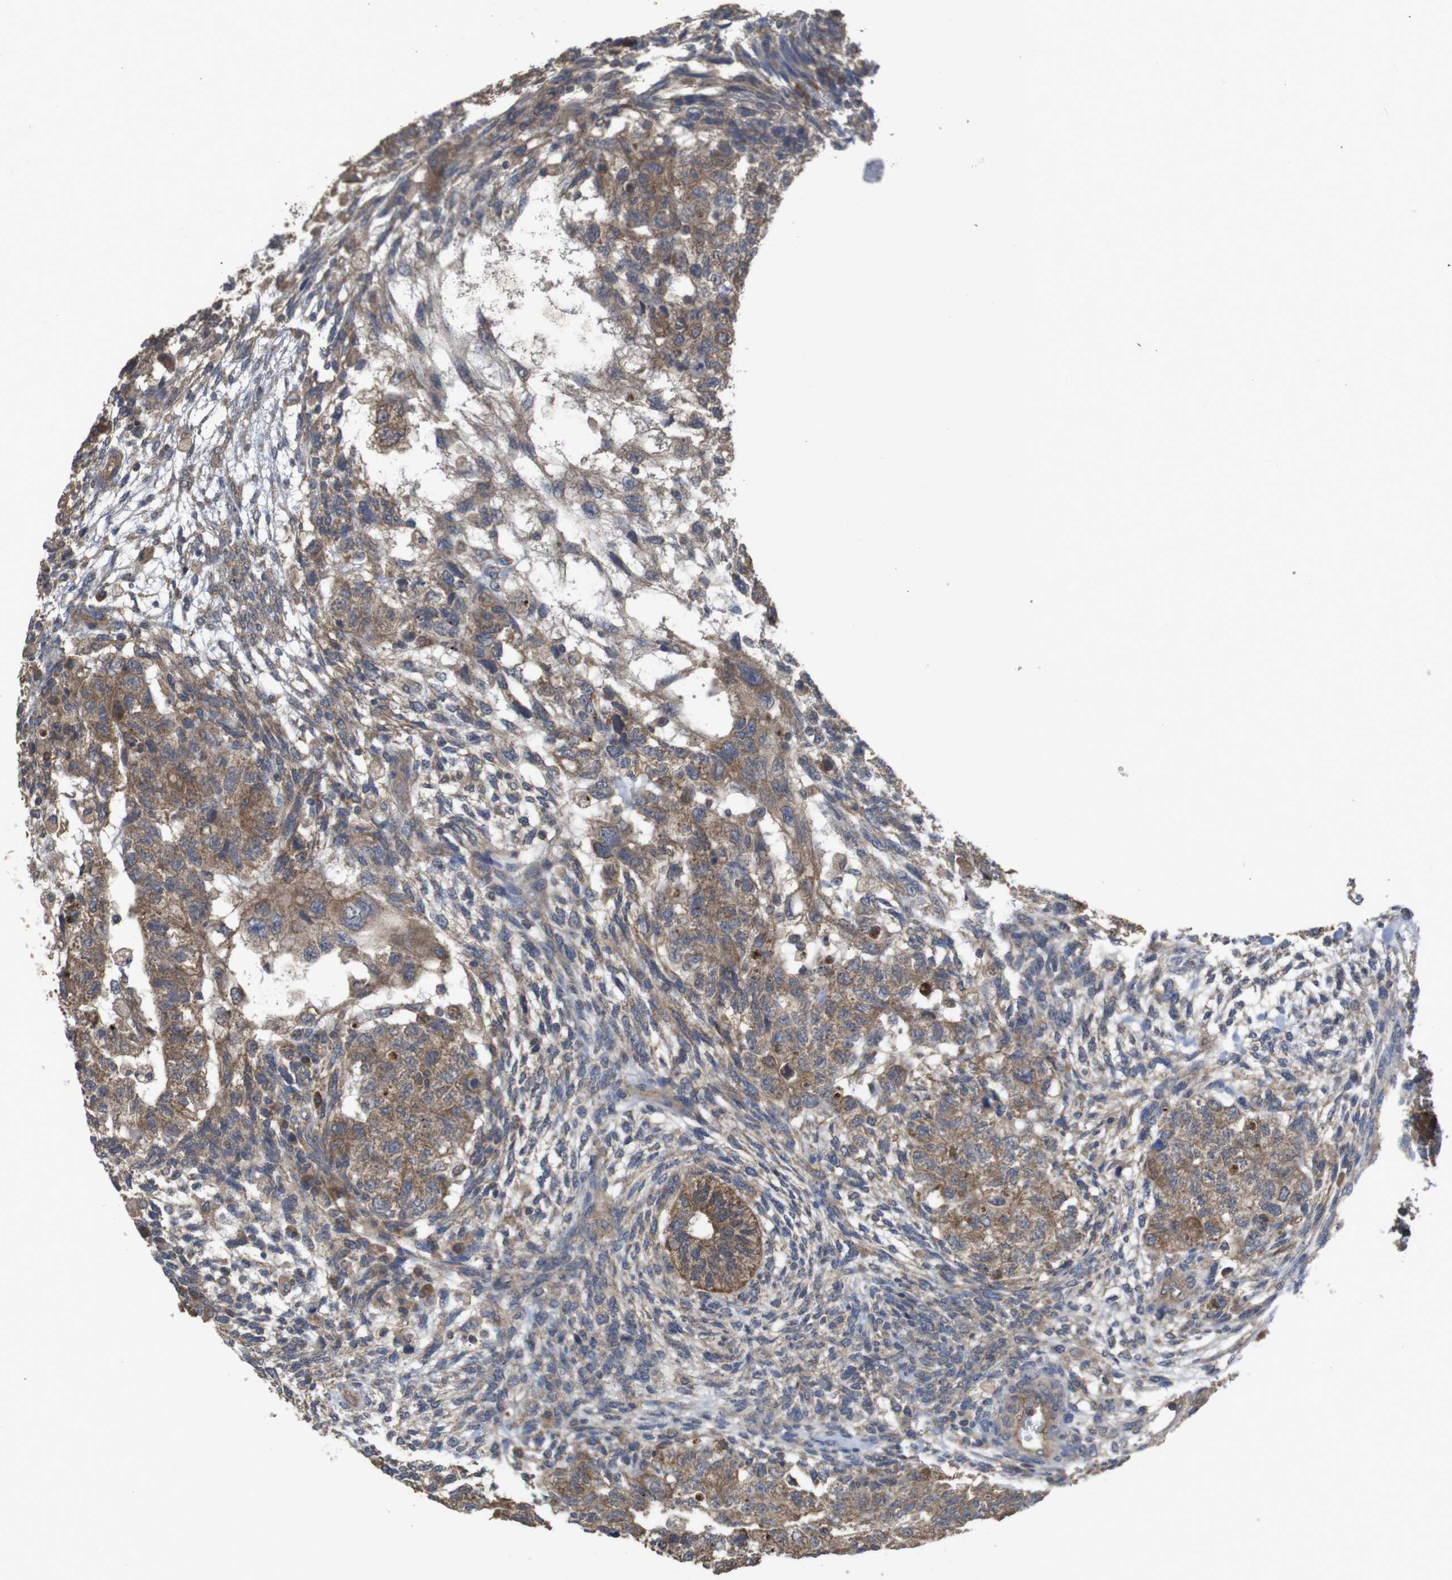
{"staining": {"intensity": "moderate", "quantity": ">75%", "location": "cytoplasmic/membranous"}, "tissue": "testis cancer", "cell_type": "Tumor cells", "image_type": "cancer", "snomed": [{"axis": "morphology", "description": "Normal tissue, NOS"}, {"axis": "morphology", "description": "Carcinoma, Embryonal, NOS"}, {"axis": "topography", "description": "Testis"}], "caption": "Testis cancer was stained to show a protein in brown. There is medium levels of moderate cytoplasmic/membranous positivity in about >75% of tumor cells.", "gene": "KCNS3", "patient": {"sex": "male", "age": 36}}